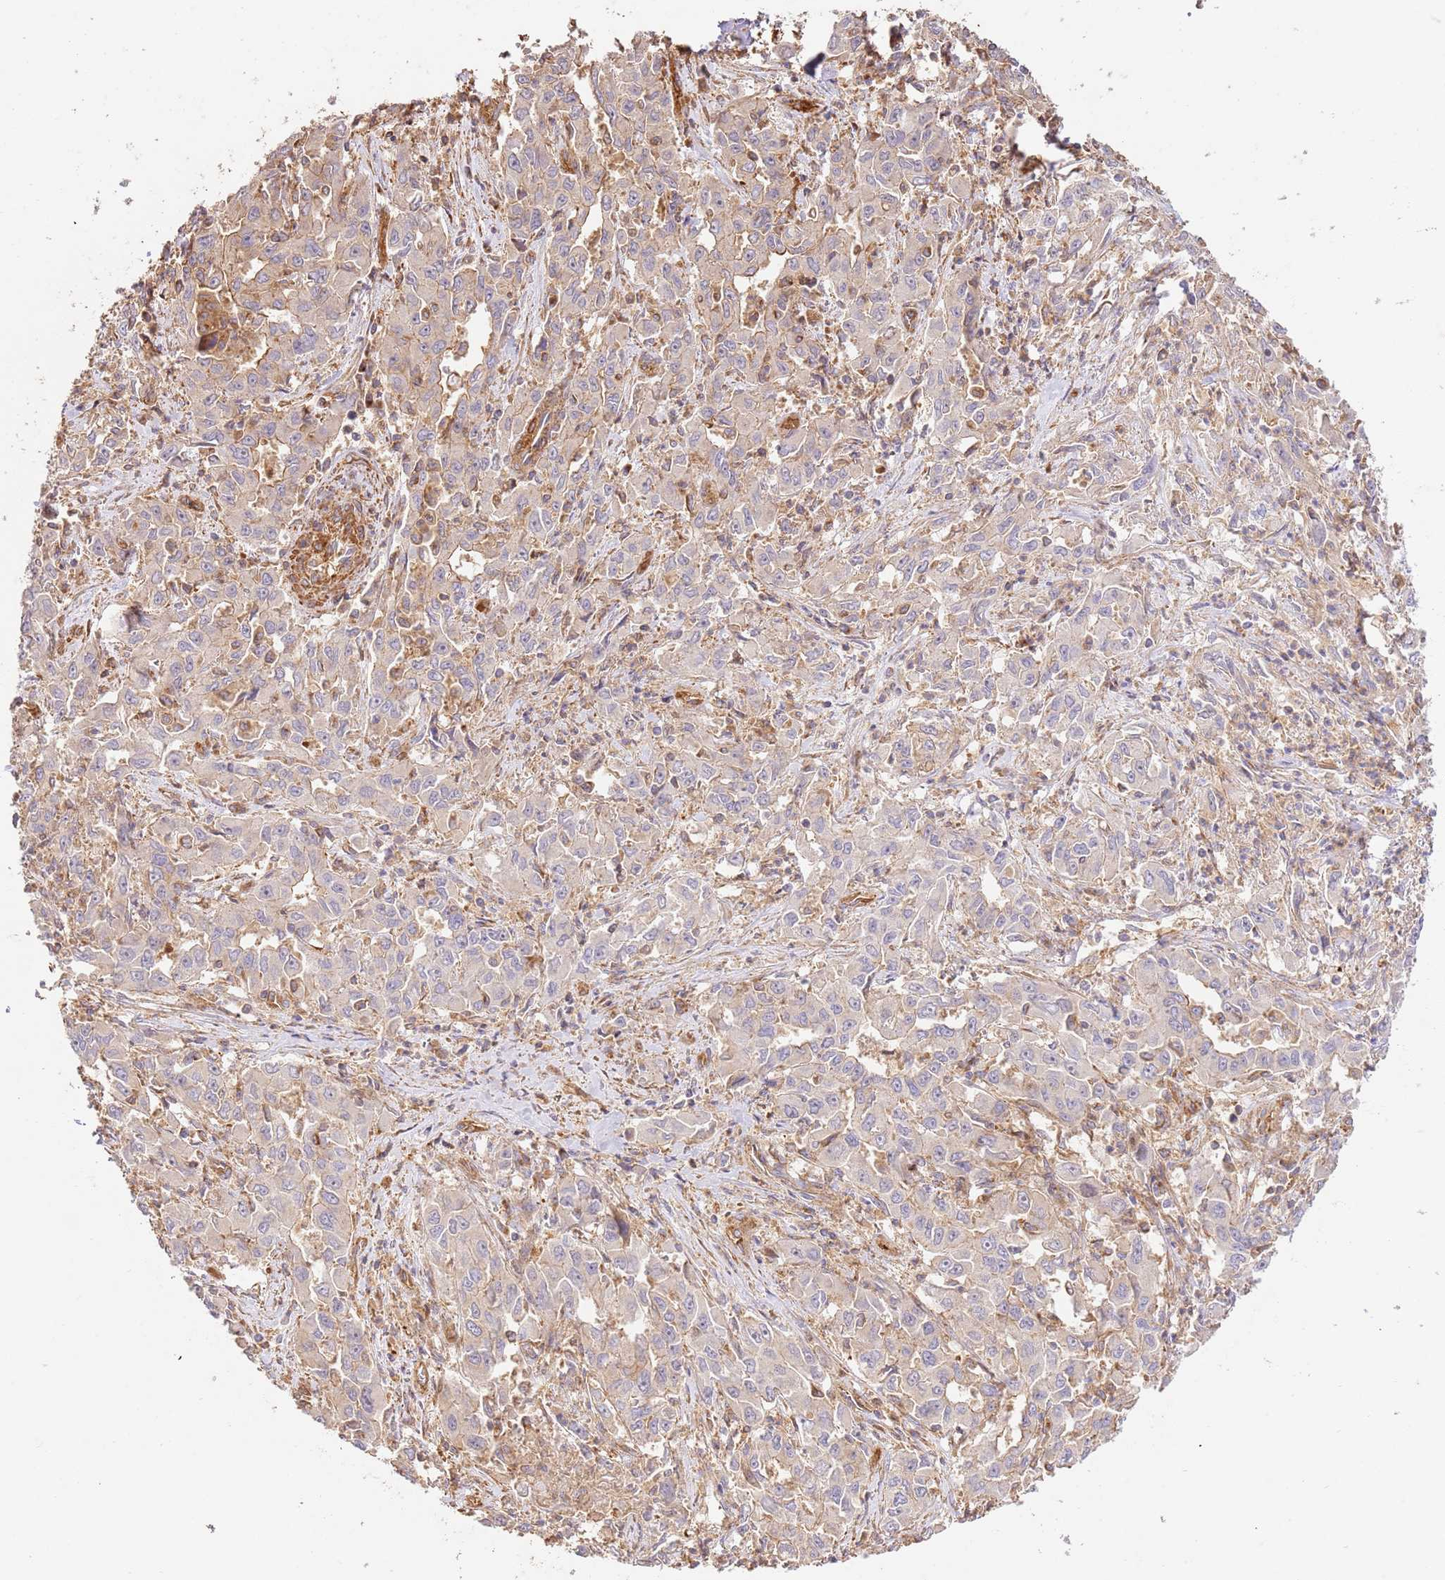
{"staining": {"intensity": "weak", "quantity": "<25%", "location": "cytoplasmic/membranous"}, "tissue": "liver cancer", "cell_type": "Tumor cells", "image_type": "cancer", "snomed": [{"axis": "morphology", "description": "Carcinoma, Hepatocellular, NOS"}, {"axis": "topography", "description": "Liver"}], "caption": "High power microscopy micrograph of an IHC image of liver cancer (hepatocellular carcinoma), revealing no significant expression in tumor cells.", "gene": "ZBTB39", "patient": {"sex": "male", "age": 63}}